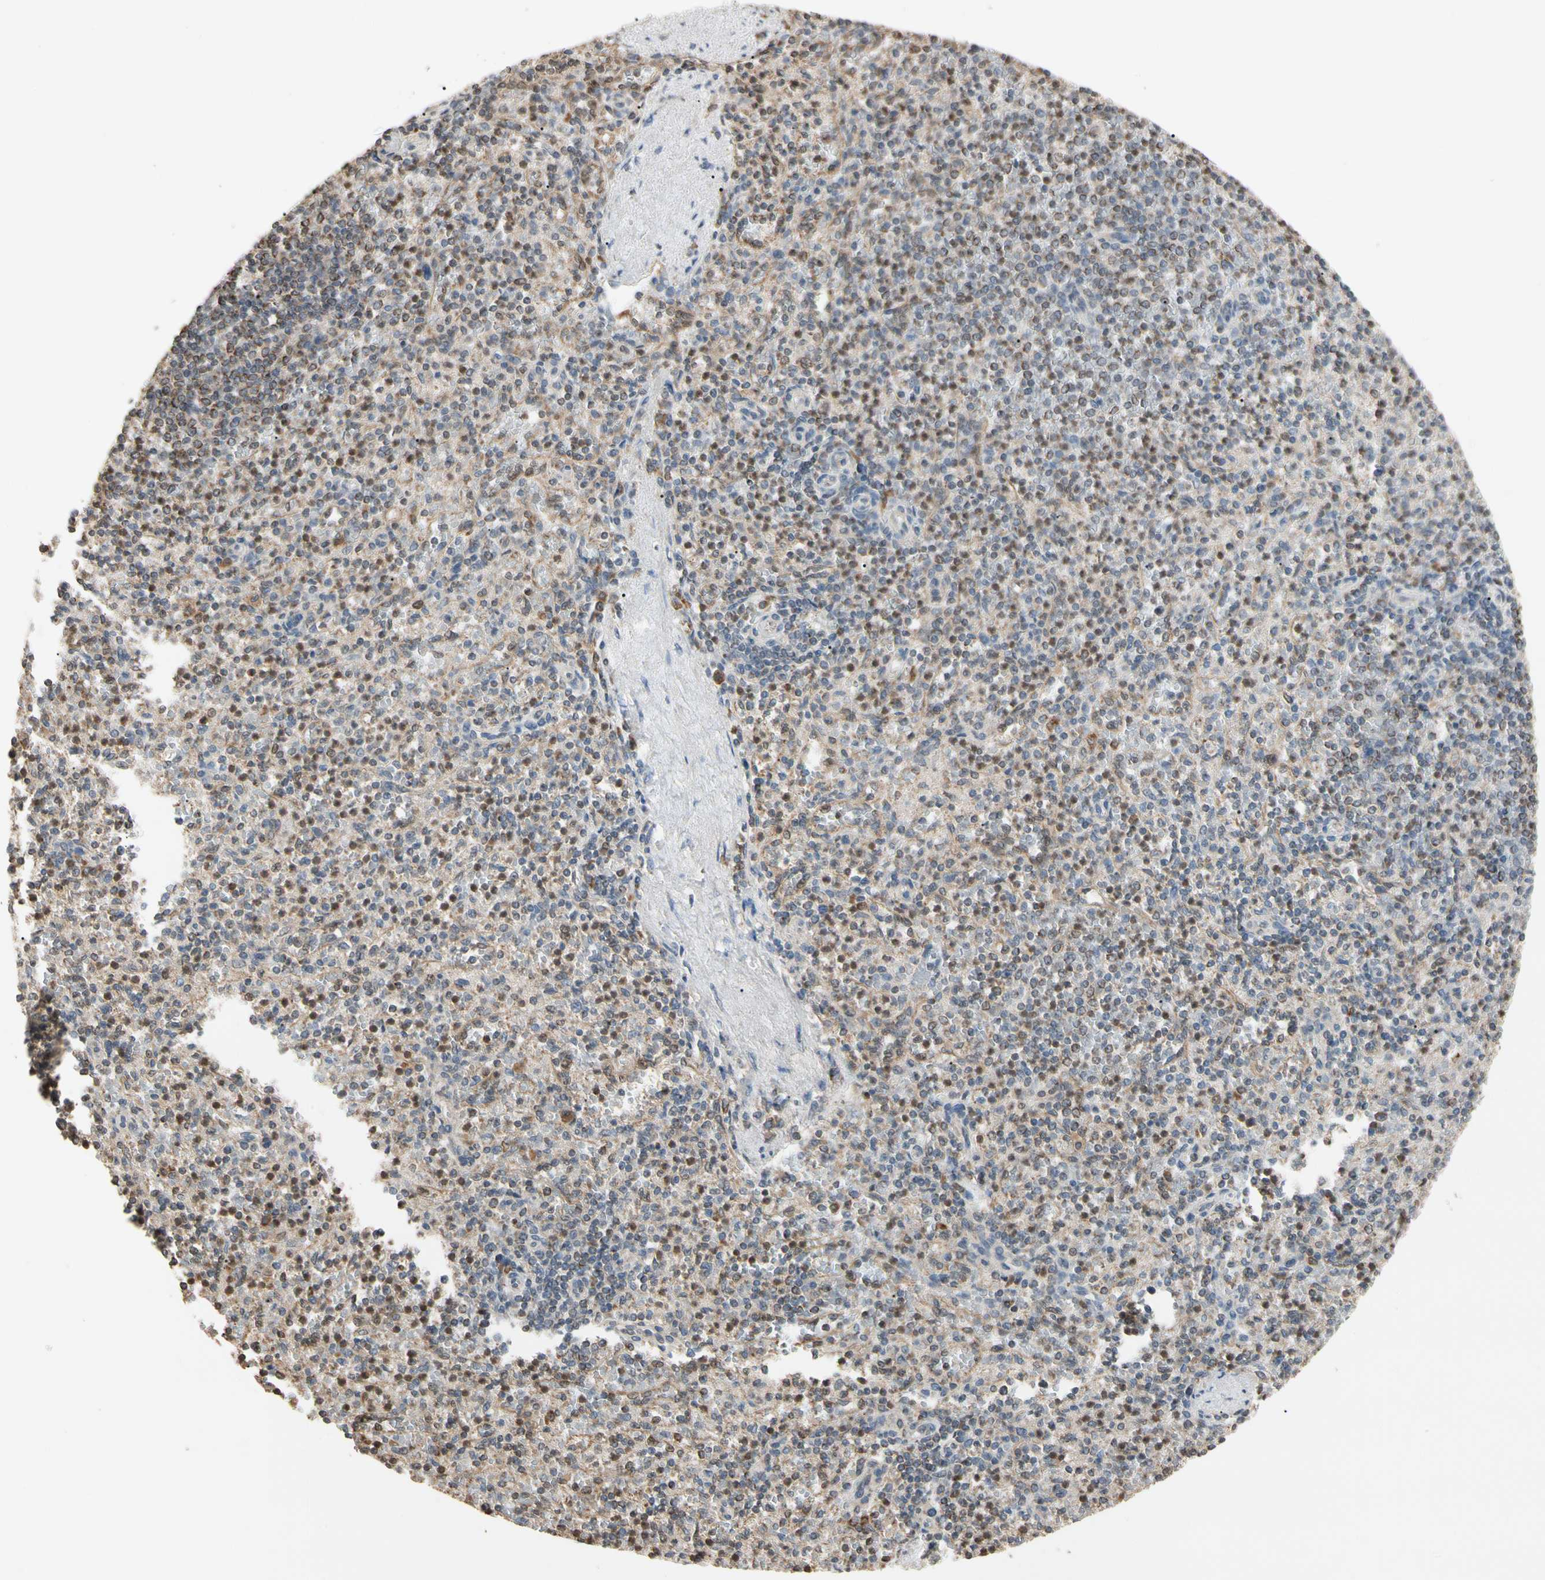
{"staining": {"intensity": "moderate", "quantity": ">75%", "location": "cytoplasmic/membranous,nuclear"}, "tissue": "spleen", "cell_type": "Cells in red pulp", "image_type": "normal", "snomed": [{"axis": "morphology", "description": "Normal tissue, NOS"}, {"axis": "topography", "description": "Spleen"}], "caption": "Spleen stained with IHC shows moderate cytoplasmic/membranous,nuclear staining in approximately >75% of cells in red pulp. The protein of interest is shown in brown color, while the nuclei are stained blue.", "gene": "PRDX5", "patient": {"sex": "female", "age": 74}}